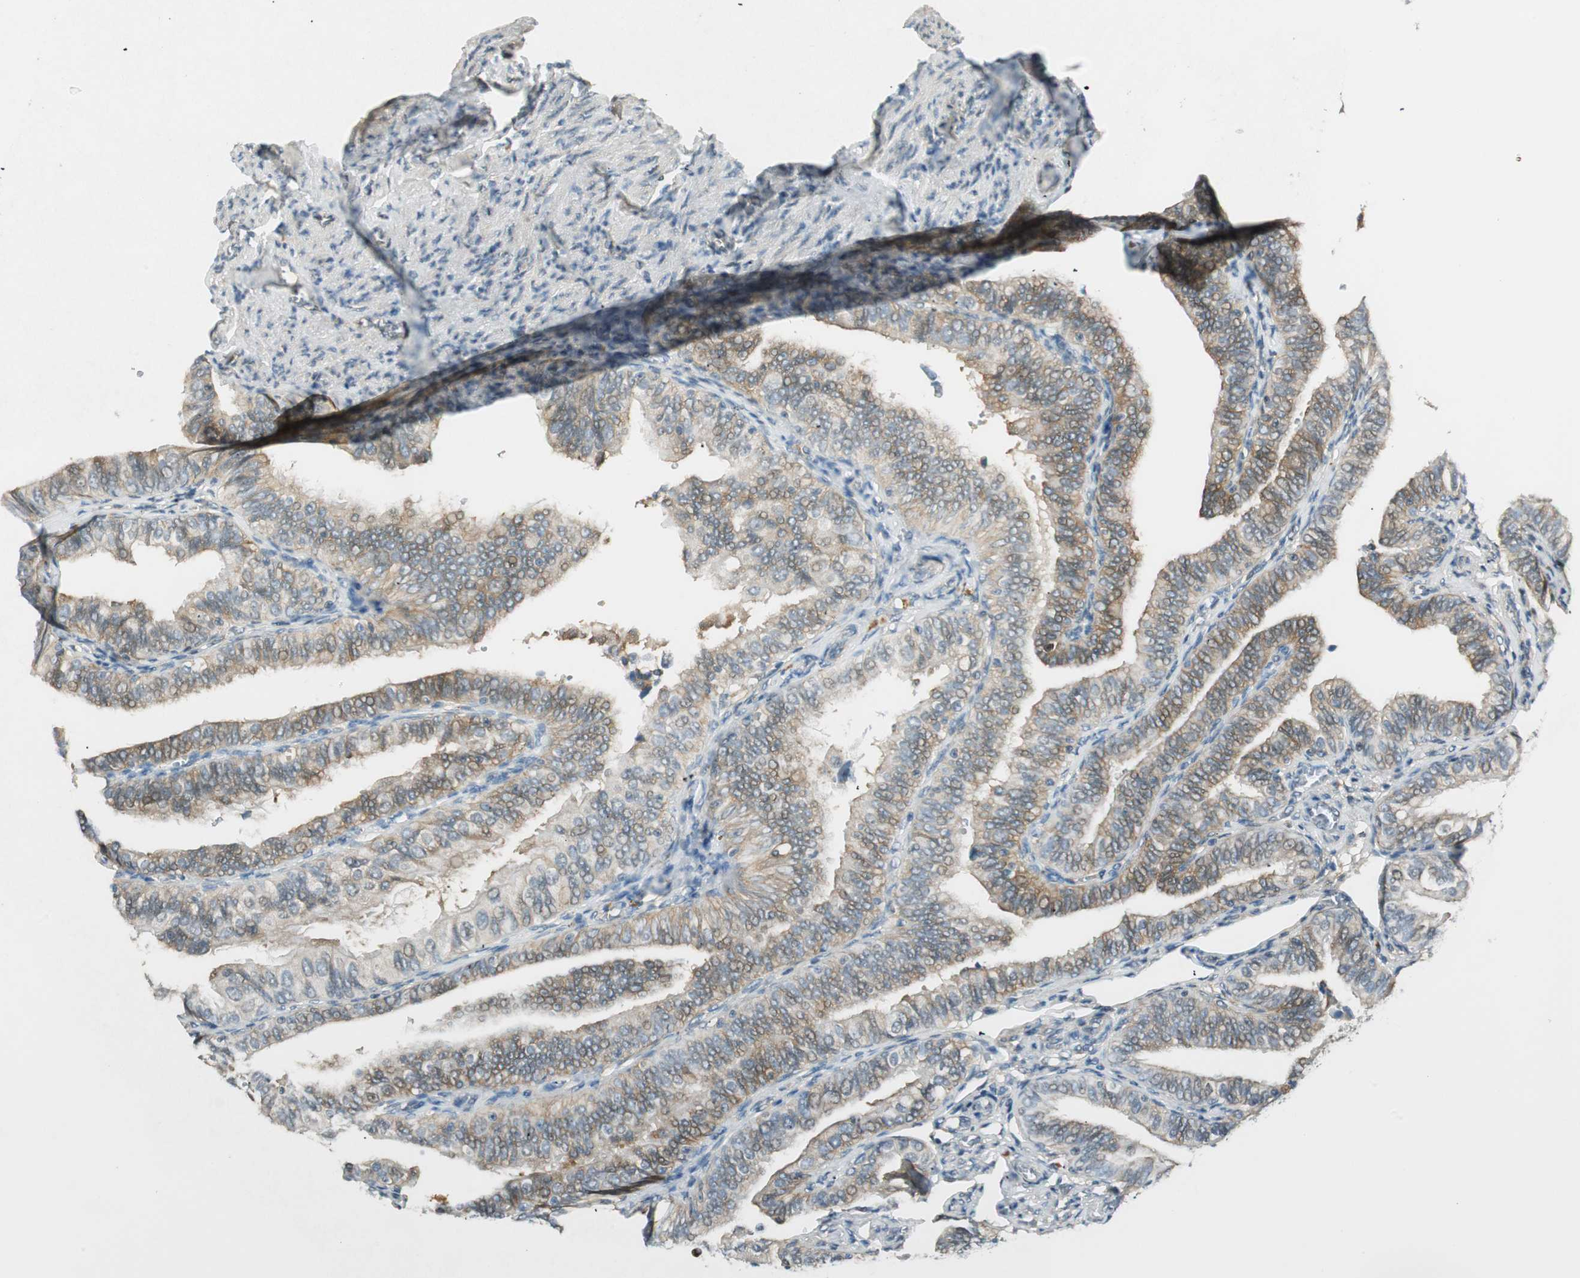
{"staining": {"intensity": "moderate", "quantity": ">75%", "location": "cytoplasmic/membranous"}, "tissue": "fallopian tube", "cell_type": "Glandular cells", "image_type": "normal", "snomed": [{"axis": "morphology", "description": "Normal tissue, NOS"}, {"axis": "topography", "description": "Fallopian tube"}], "caption": "DAB immunohistochemical staining of benign fallopian tube shows moderate cytoplasmic/membranous protein staining in about >75% of glandular cells.", "gene": "PSMD8", "patient": {"sex": "female", "age": 46}}